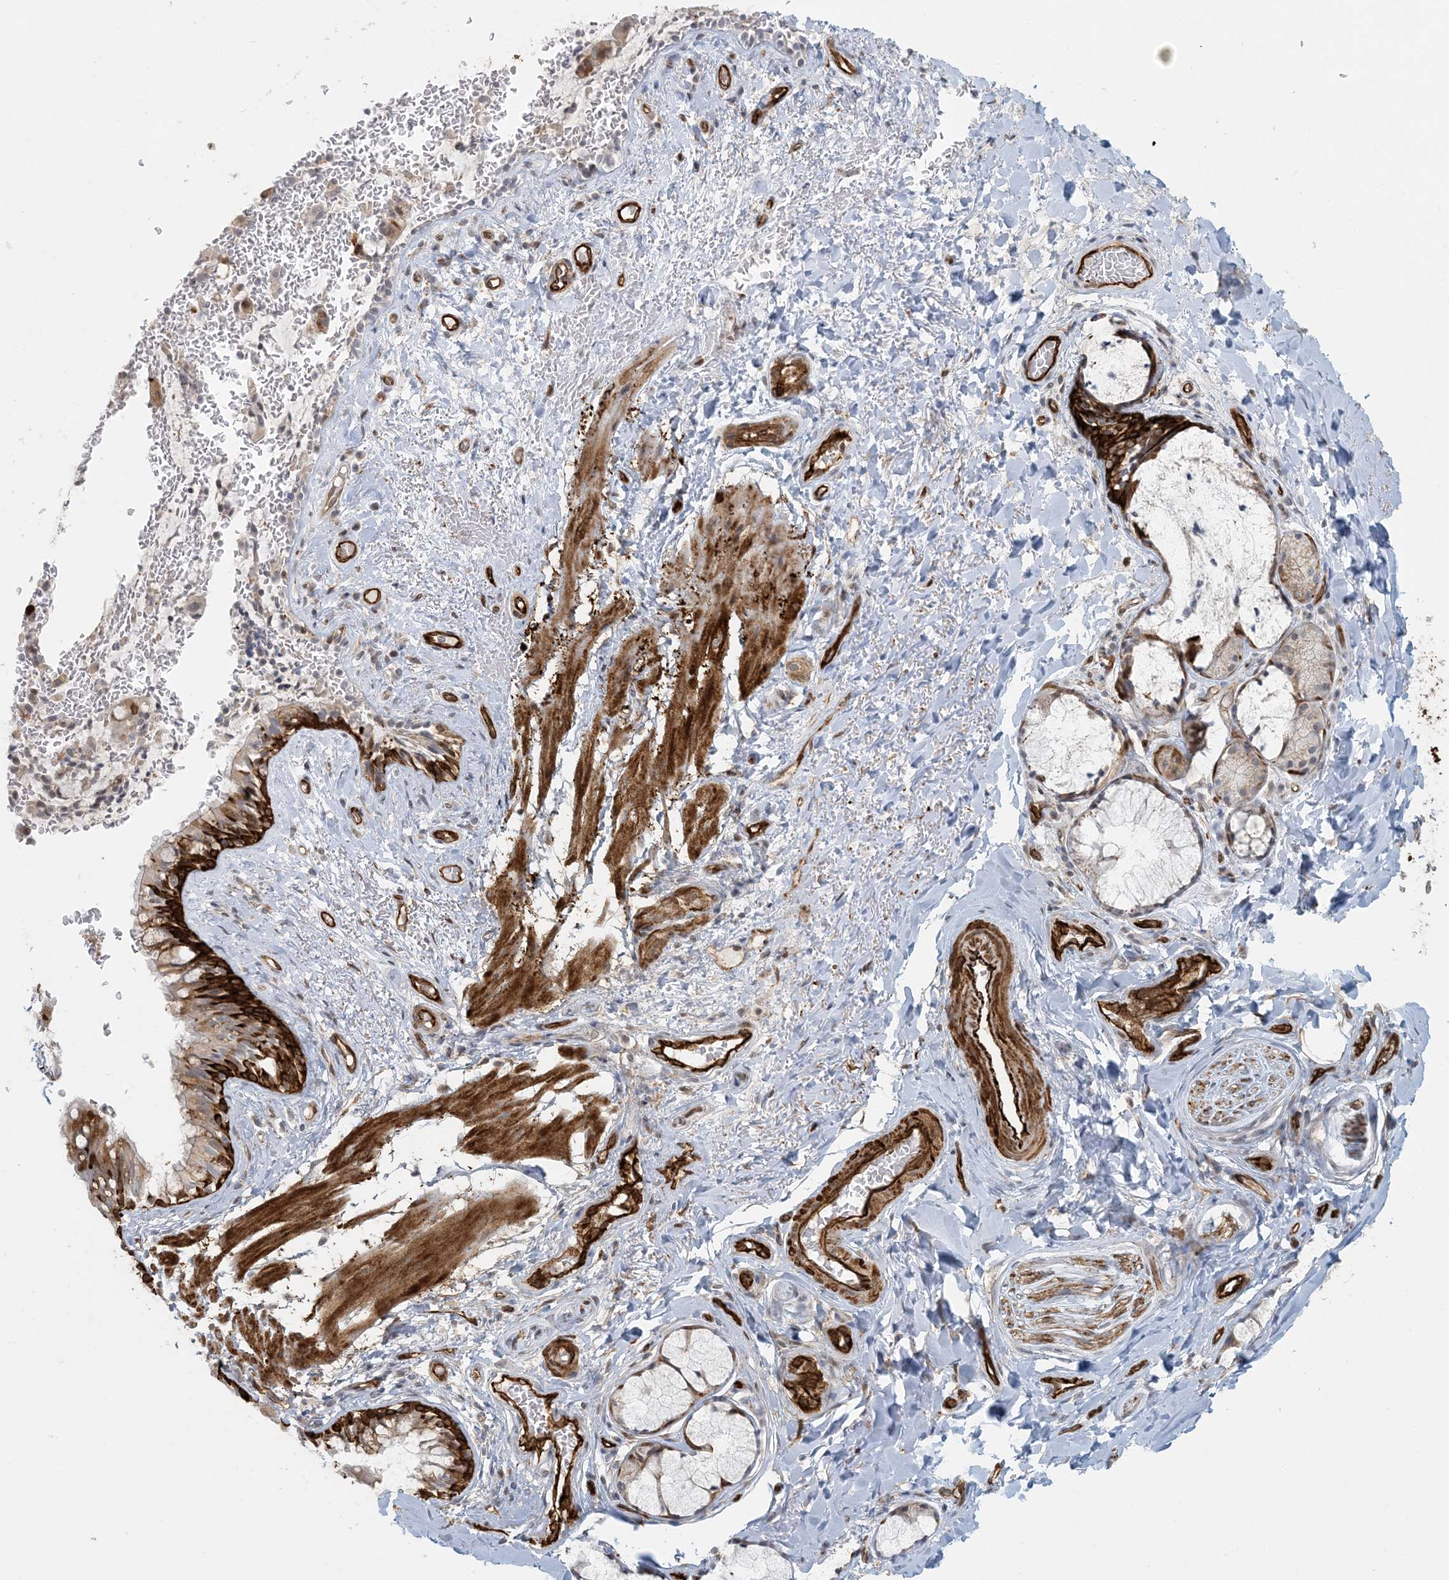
{"staining": {"intensity": "strong", "quantity": "25%-75%", "location": "cytoplasmic/membranous"}, "tissue": "bronchus", "cell_type": "Respiratory epithelial cells", "image_type": "normal", "snomed": [{"axis": "morphology", "description": "Normal tissue, NOS"}, {"axis": "topography", "description": "Cartilage tissue"}, {"axis": "topography", "description": "Bronchus"}], "caption": "The micrograph shows staining of normal bronchus, revealing strong cytoplasmic/membranous protein expression (brown color) within respiratory epithelial cells.", "gene": "BCORL1", "patient": {"sex": "female", "age": 36}}